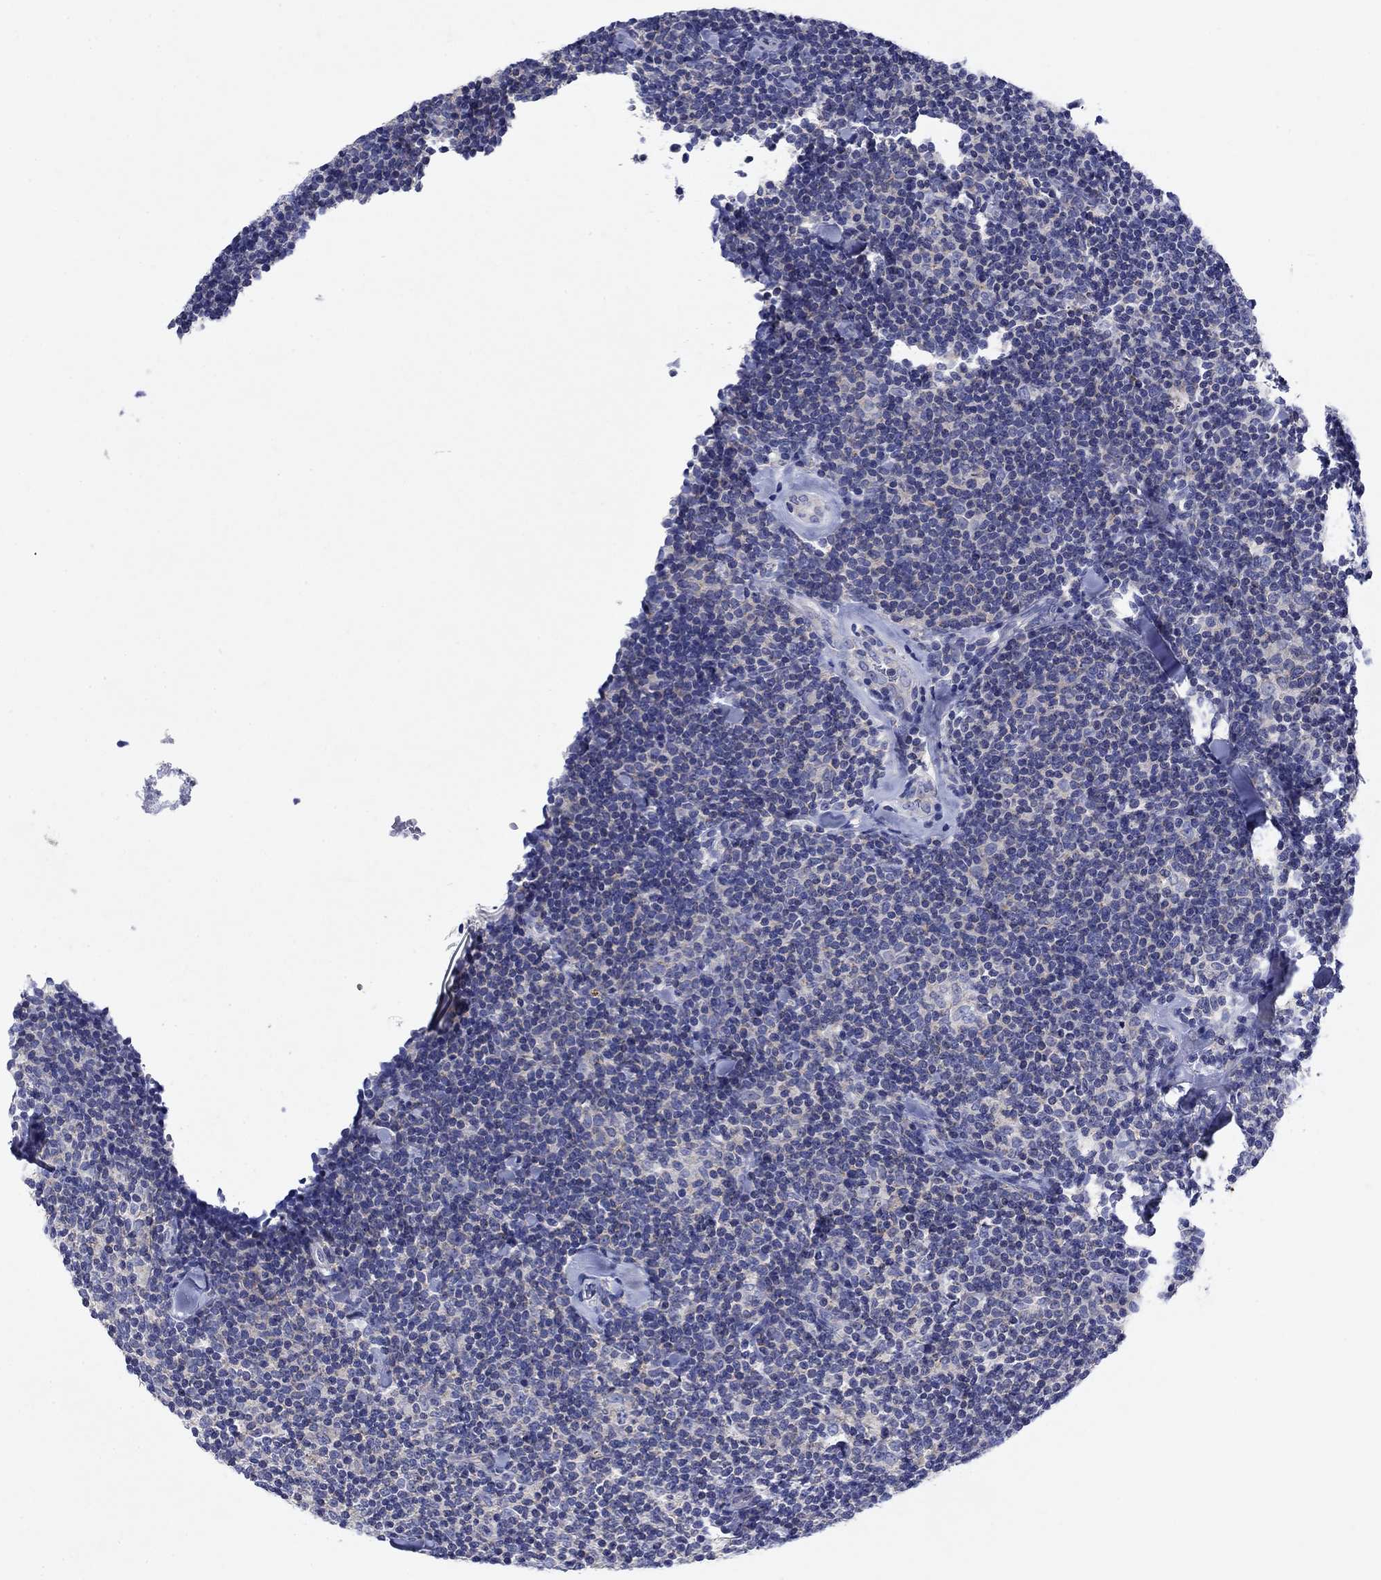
{"staining": {"intensity": "negative", "quantity": "none", "location": "none"}, "tissue": "lymphoma", "cell_type": "Tumor cells", "image_type": "cancer", "snomed": [{"axis": "morphology", "description": "Malignant lymphoma, non-Hodgkin's type, Low grade"}, {"axis": "topography", "description": "Lymph node"}], "caption": "Lymphoma stained for a protein using immunohistochemistry (IHC) reveals no staining tumor cells.", "gene": "SULT2B1", "patient": {"sex": "female", "age": 56}}